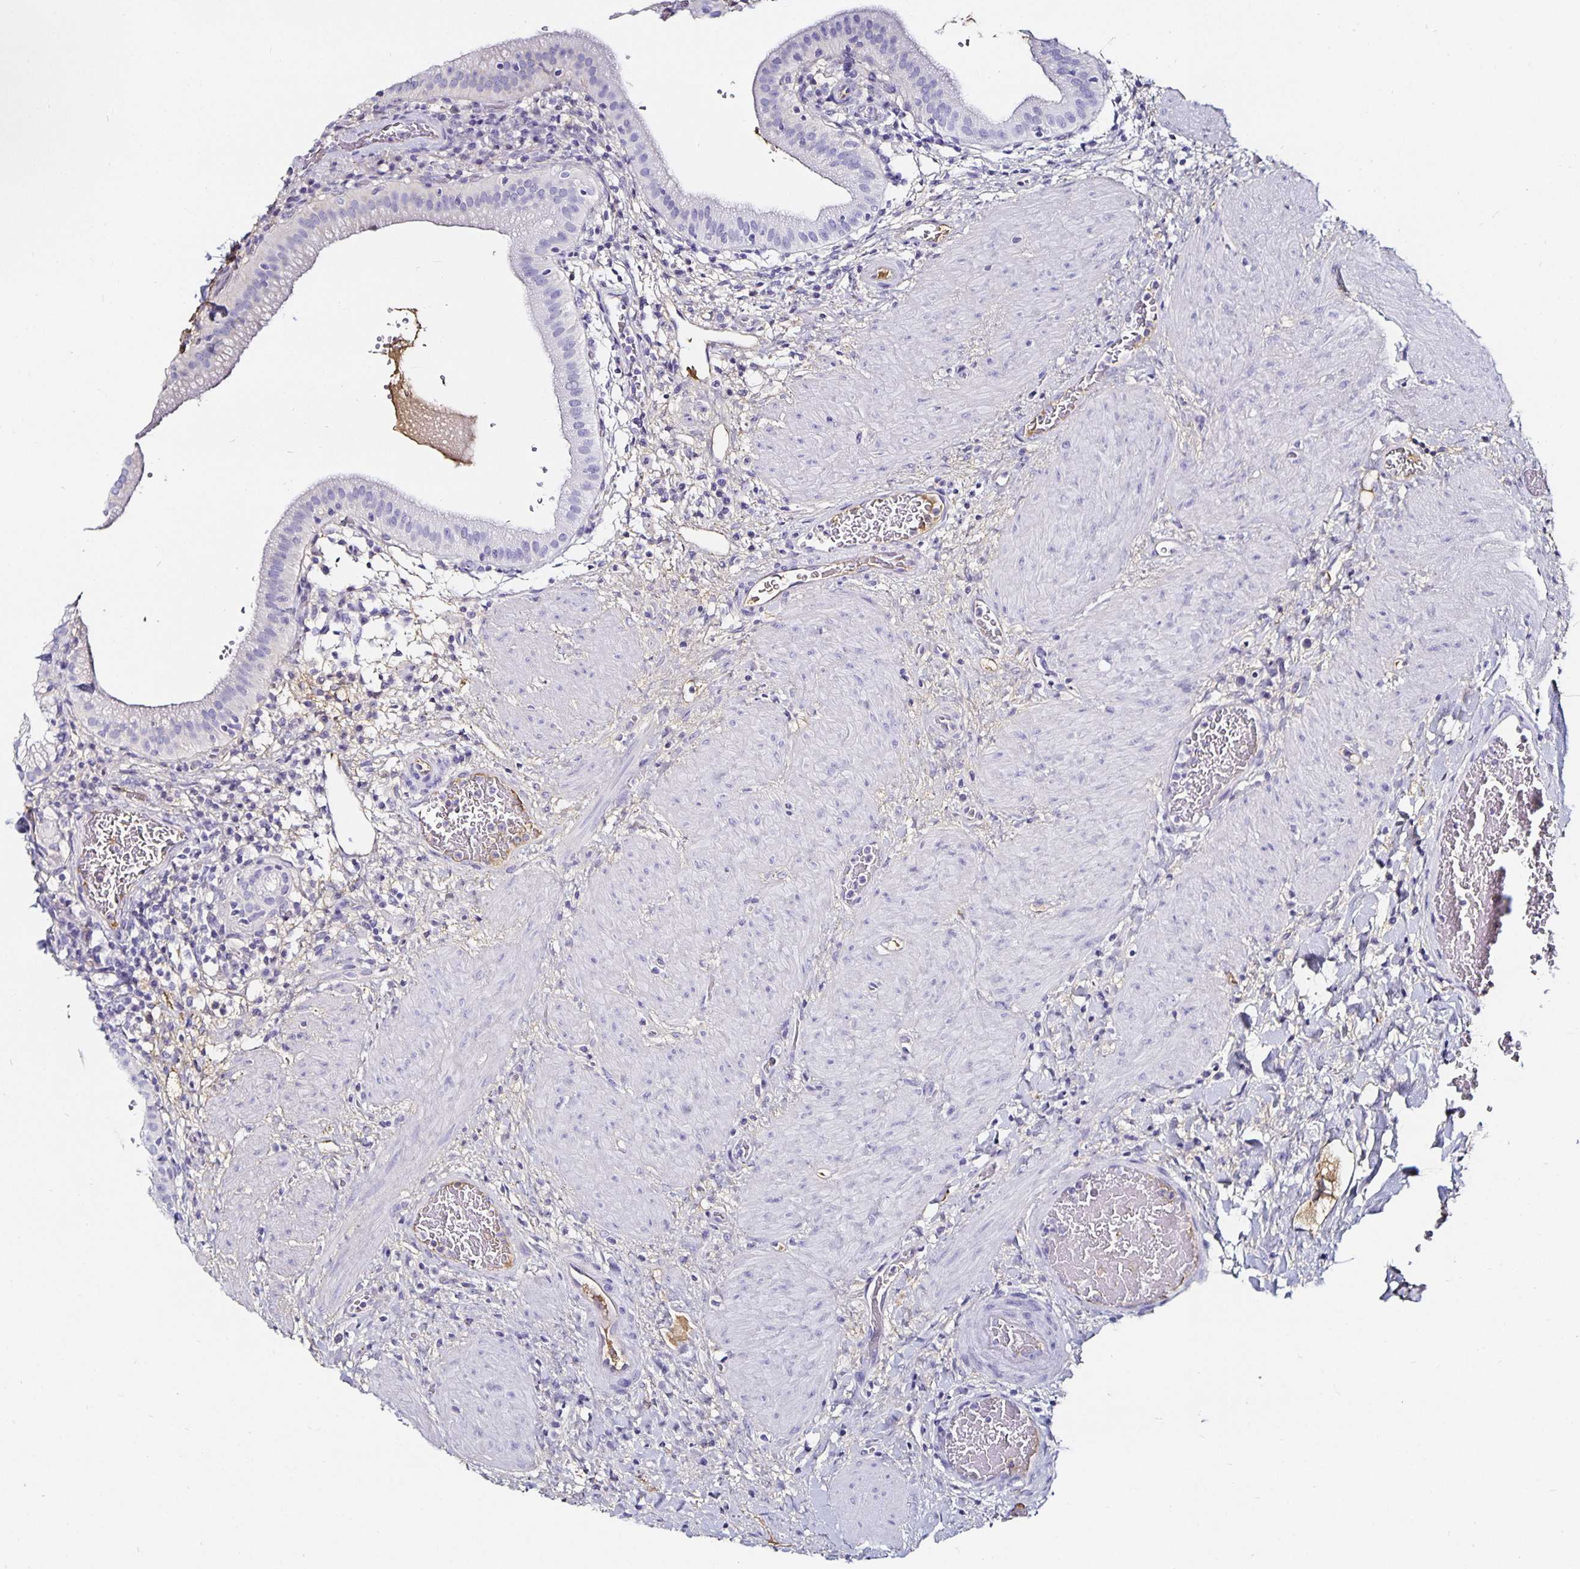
{"staining": {"intensity": "negative", "quantity": "none", "location": "none"}, "tissue": "gallbladder", "cell_type": "Glandular cells", "image_type": "normal", "snomed": [{"axis": "morphology", "description": "Normal tissue, NOS"}, {"axis": "topography", "description": "Gallbladder"}], "caption": "Immunohistochemistry (IHC) of unremarkable human gallbladder shows no staining in glandular cells.", "gene": "TTR", "patient": {"sex": "male", "age": 26}}